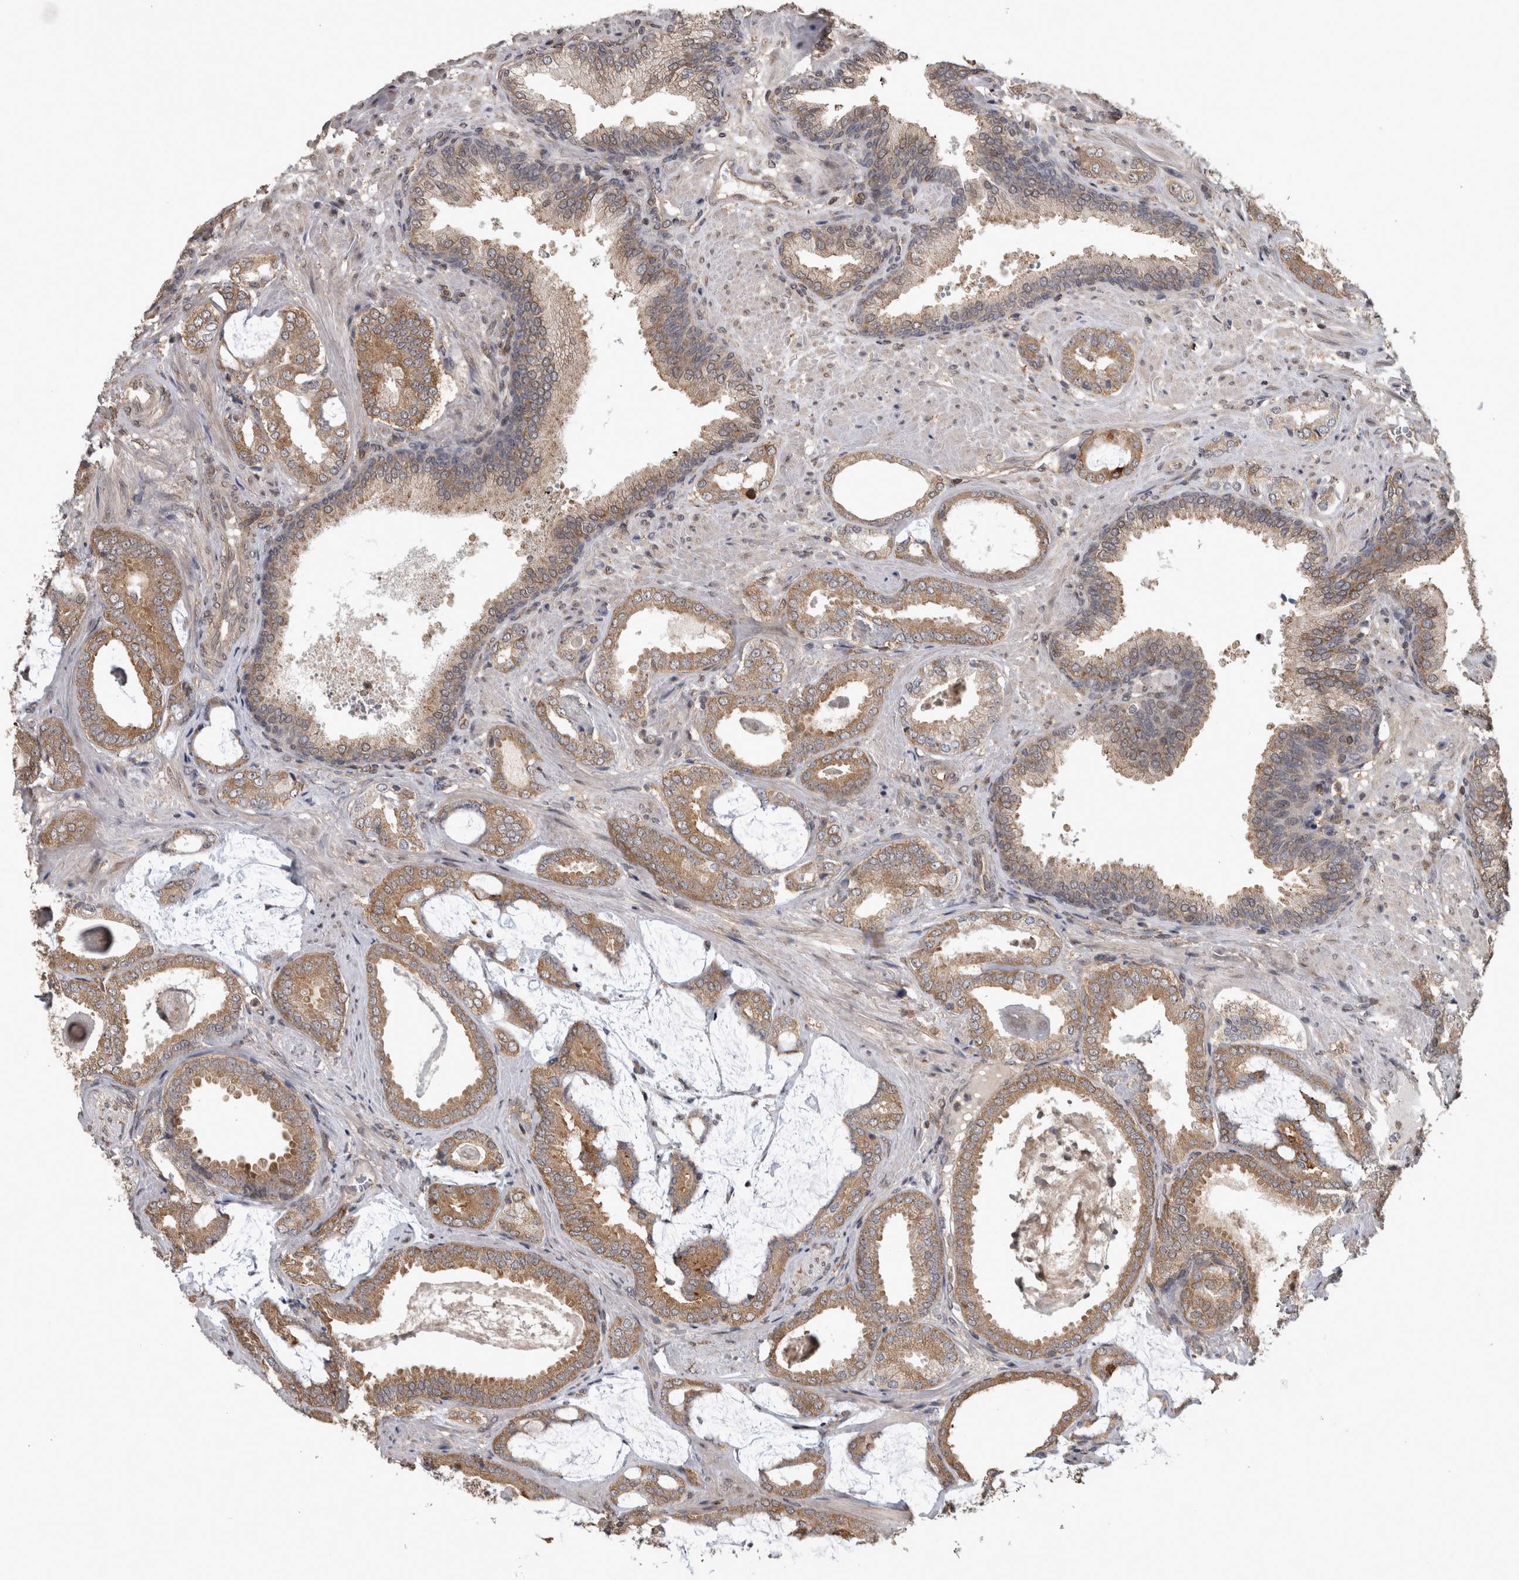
{"staining": {"intensity": "moderate", "quantity": ">75%", "location": "cytoplasmic/membranous"}, "tissue": "prostate cancer", "cell_type": "Tumor cells", "image_type": "cancer", "snomed": [{"axis": "morphology", "description": "Adenocarcinoma, Low grade"}, {"axis": "topography", "description": "Prostate"}], "caption": "Moderate cytoplasmic/membranous expression for a protein is seen in about >75% of tumor cells of prostate cancer (adenocarcinoma (low-grade)) using immunohistochemistry (IHC).", "gene": "ATXN2", "patient": {"sex": "male", "age": 71}}